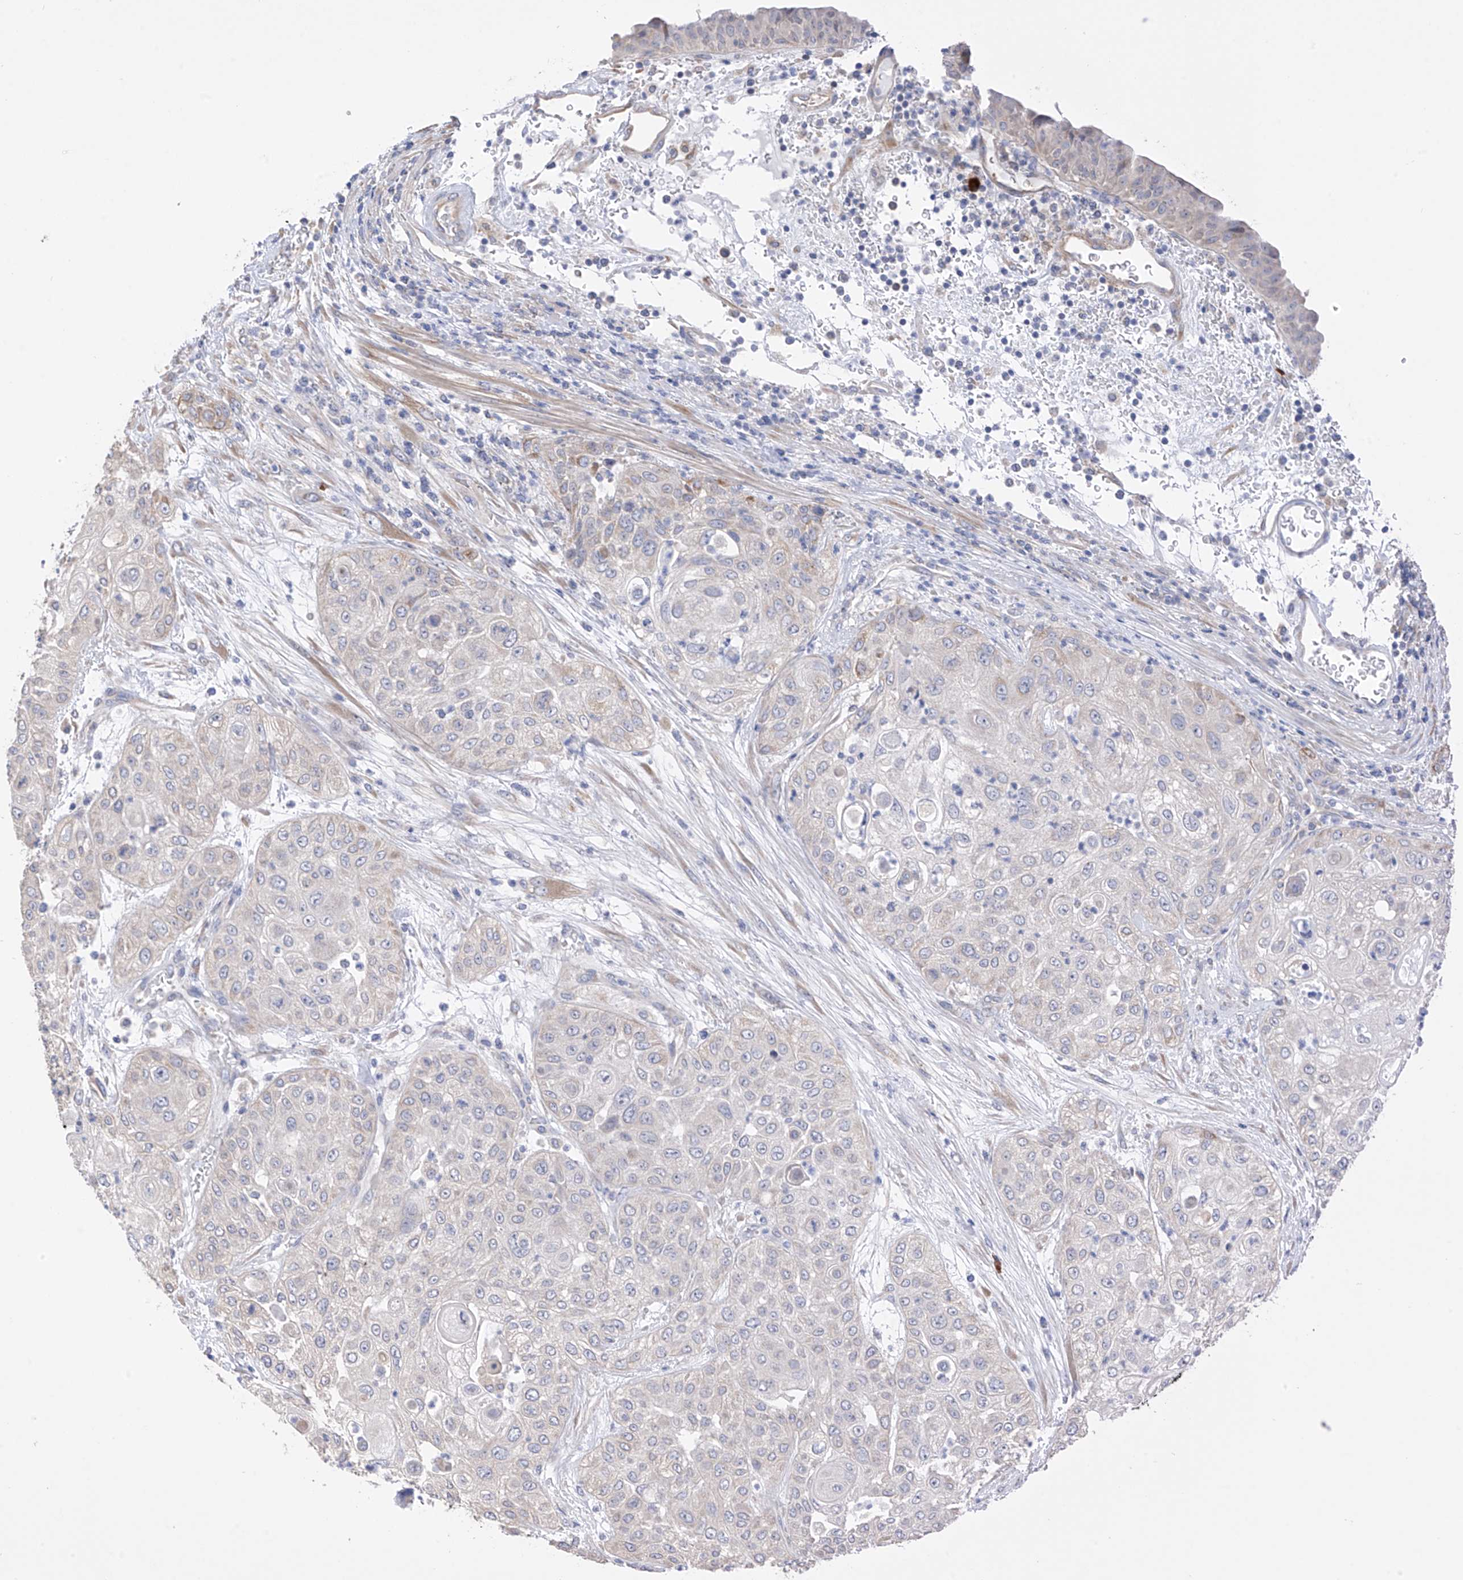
{"staining": {"intensity": "negative", "quantity": "none", "location": "none"}, "tissue": "urothelial cancer", "cell_type": "Tumor cells", "image_type": "cancer", "snomed": [{"axis": "morphology", "description": "Urothelial carcinoma, High grade"}, {"axis": "topography", "description": "Urinary bladder"}], "caption": "Urothelial cancer stained for a protein using immunohistochemistry (IHC) reveals no positivity tumor cells.", "gene": "REC8", "patient": {"sex": "female", "age": 79}}